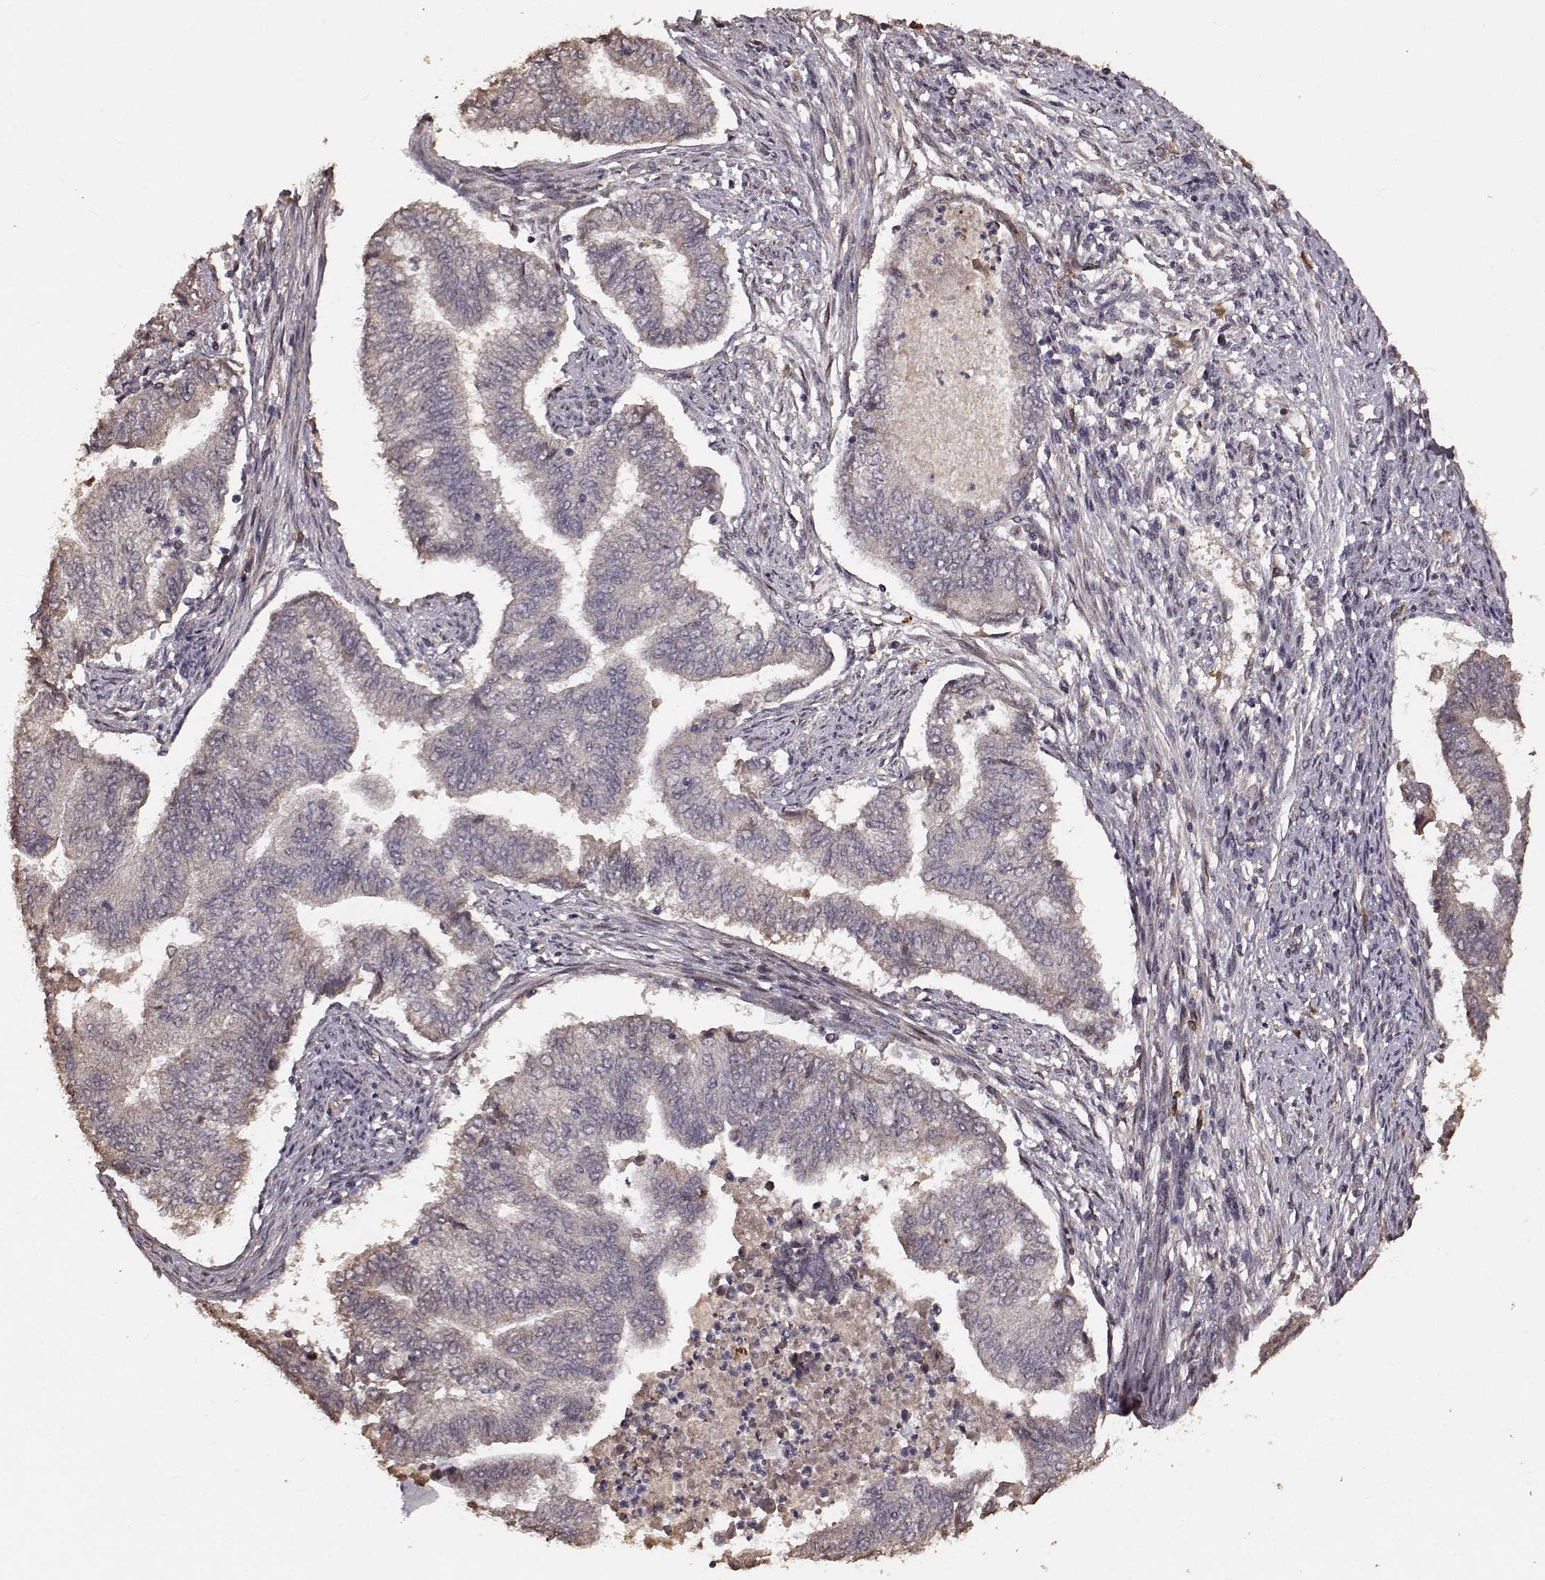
{"staining": {"intensity": "weak", "quantity": "25%-75%", "location": "cytoplasmic/membranous"}, "tissue": "endometrial cancer", "cell_type": "Tumor cells", "image_type": "cancer", "snomed": [{"axis": "morphology", "description": "Adenocarcinoma, NOS"}, {"axis": "topography", "description": "Endometrium"}], "caption": "IHC staining of endometrial cancer, which demonstrates low levels of weak cytoplasmic/membranous positivity in about 25%-75% of tumor cells indicating weak cytoplasmic/membranous protein expression. The staining was performed using DAB (brown) for protein detection and nuclei were counterstained in hematoxylin (blue).", "gene": "USP15", "patient": {"sex": "female", "age": 65}}